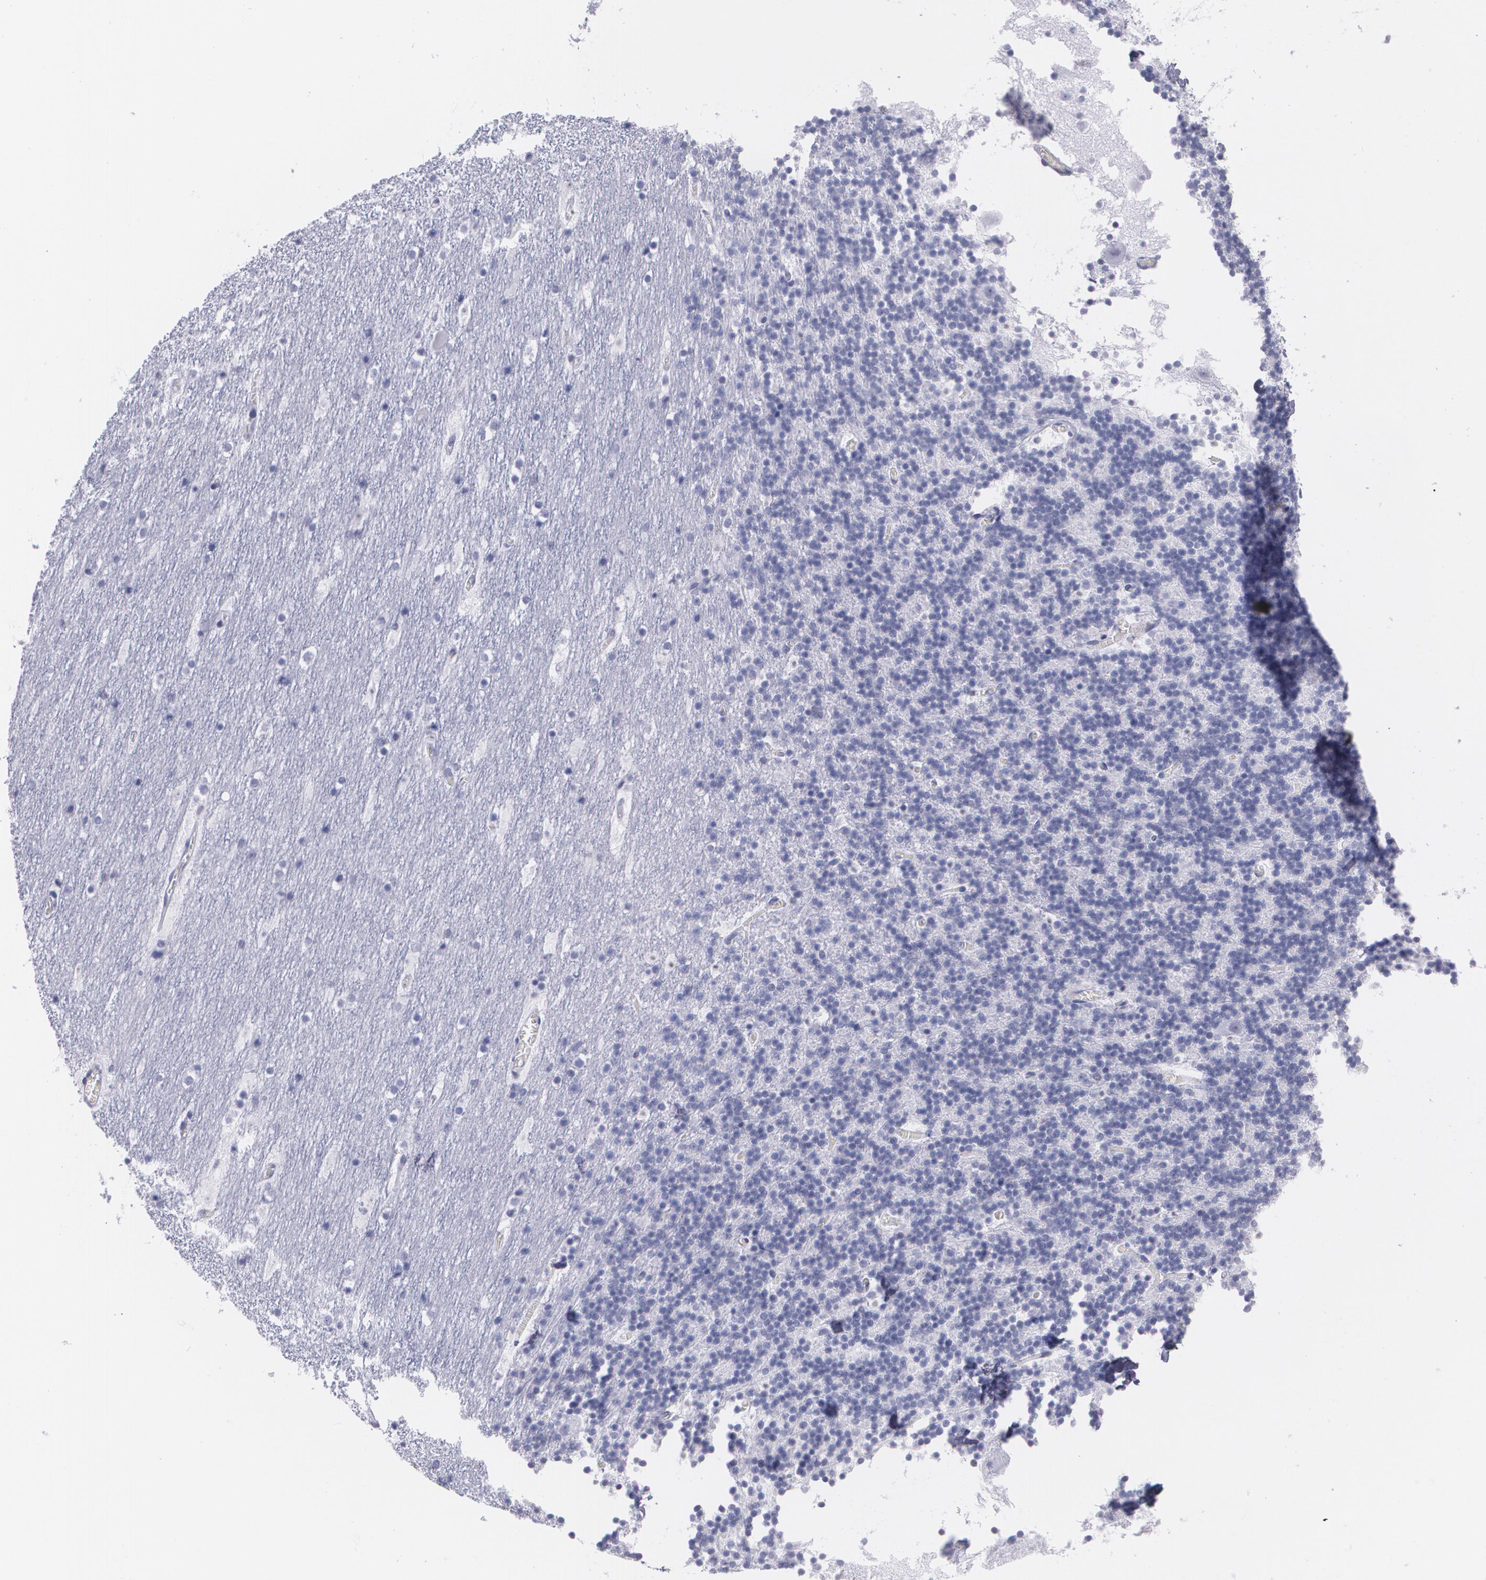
{"staining": {"intensity": "negative", "quantity": "none", "location": "none"}, "tissue": "cerebellum", "cell_type": "Cells in granular layer", "image_type": "normal", "snomed": [{"axis": "morphology", "description": "Normal tissue, NOS"}, {"axis": "topography", "description": "Cerebellum"}], "caption": "DAB immunohistochemical staining of unremarkable human cerebellum demonstrates no significant expression in cells in granular layer.", "gene": "TP53", "patient": {"sex": "male", "age": 45}}